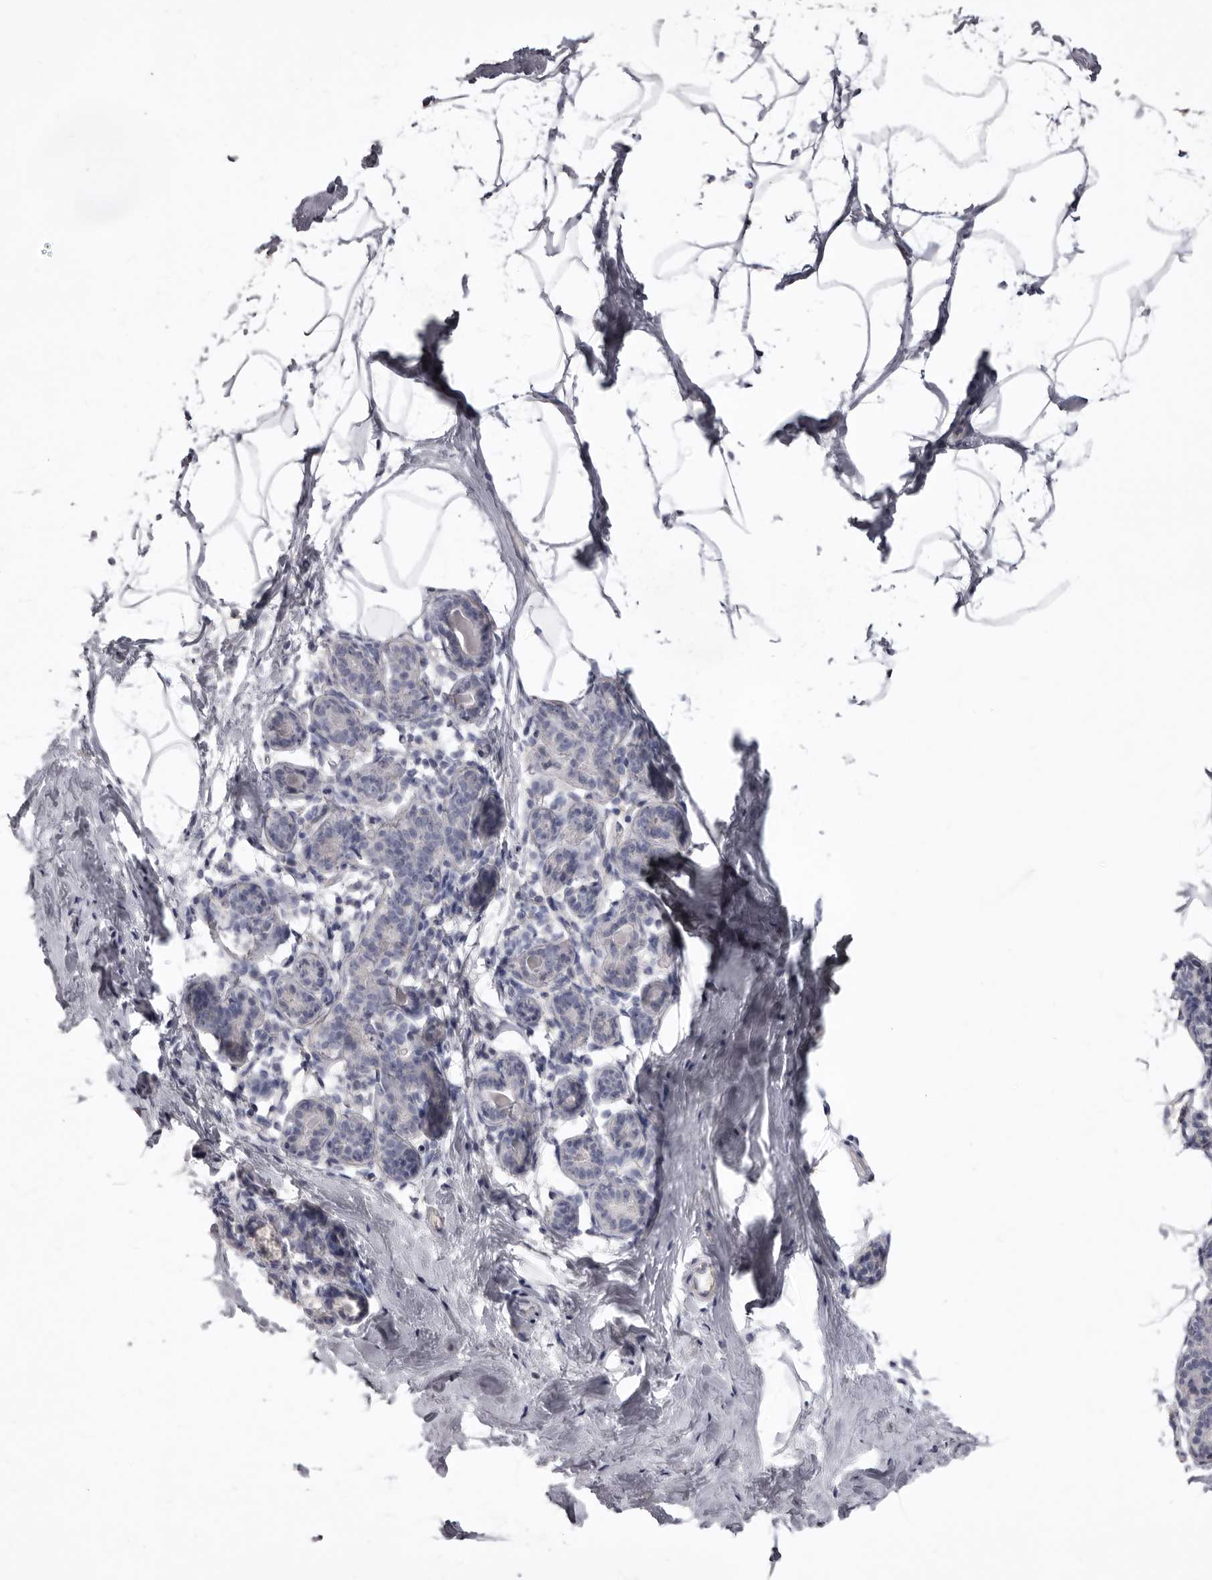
{"staining": {"intensity": "negative", "quantity": "none", "location": "none"}, "tissue": "breast", "cell_type": "Adipocytes", "image_type": "normal", "snomed": [{"axis": "morphology", "description": "Normal tissue, NOS"}, {"axis": "morphology", "description": "Lobular carcinoma"}, {"axis": "topography", "description": "Breast"}], "caption": "This is an immunohistochemistry photomicrograph of benign breast. There is no positivity in adipocytes.", "gene": "P2RX6", "patient": {"sex": "female", "age": 62}}